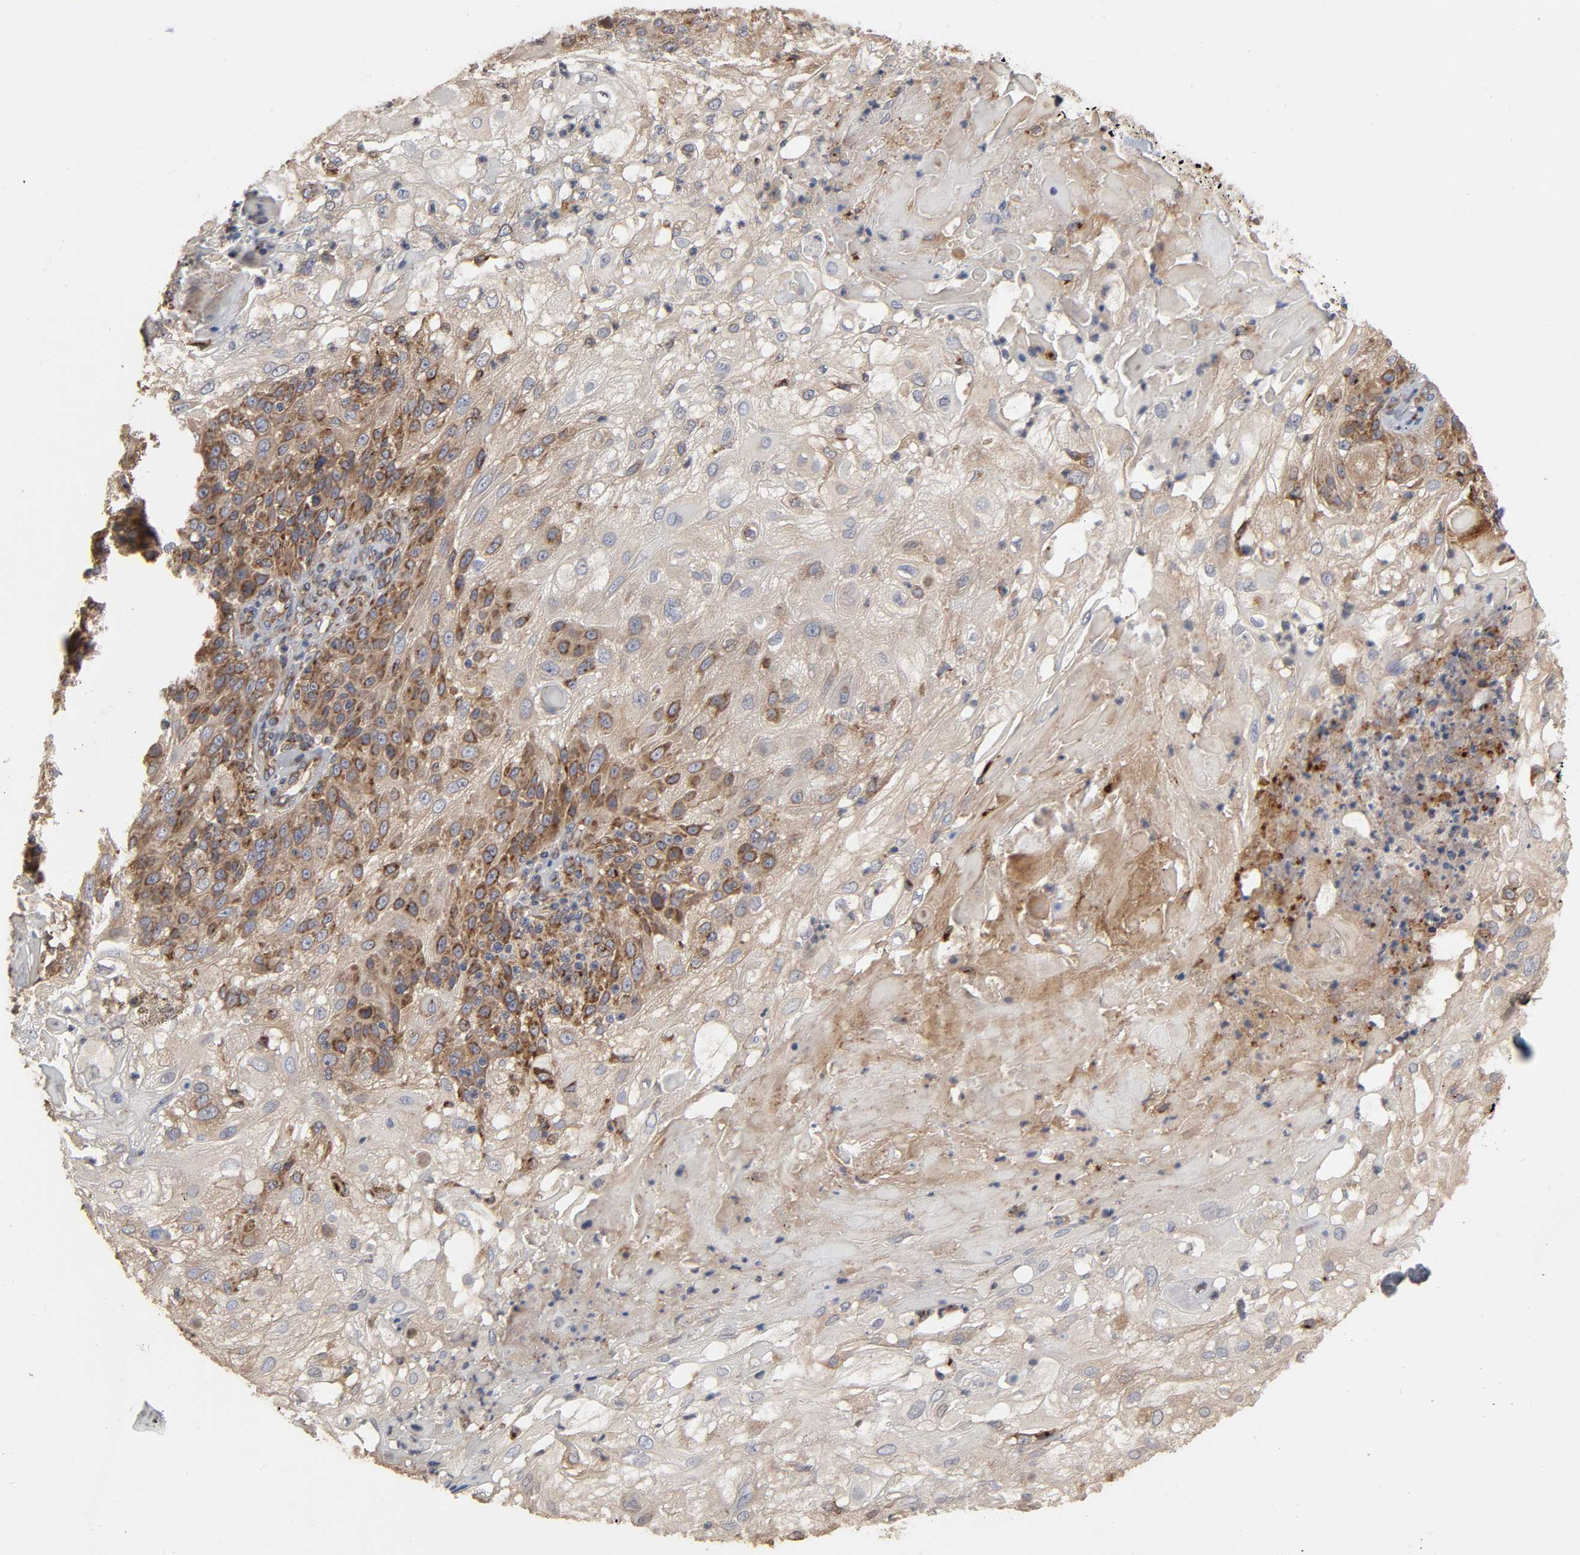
{"staining": {"intensity": "moderate", "quantity": ">75%", "location": "cytoplasmic/membranous"}, "tissue": "skin cancer", "cell_type": "Tumor cells", "image_type": "cancer", "snomed": [{"axis": "morphology", "description": "Normal tissue, NOS"}, {"axis": "morphology", "description": "Squamous cell carcinoma, NOS"}, {"axis": "topography", "description": "Skin"}], "caption": "Tumor cells display moderate cytoplasmic/membranous staining in approximately >75% of cells in skin squamous cell carcinoma.", "gene": "GNPTG", "patient": {"sex": "female", "age": 83}}